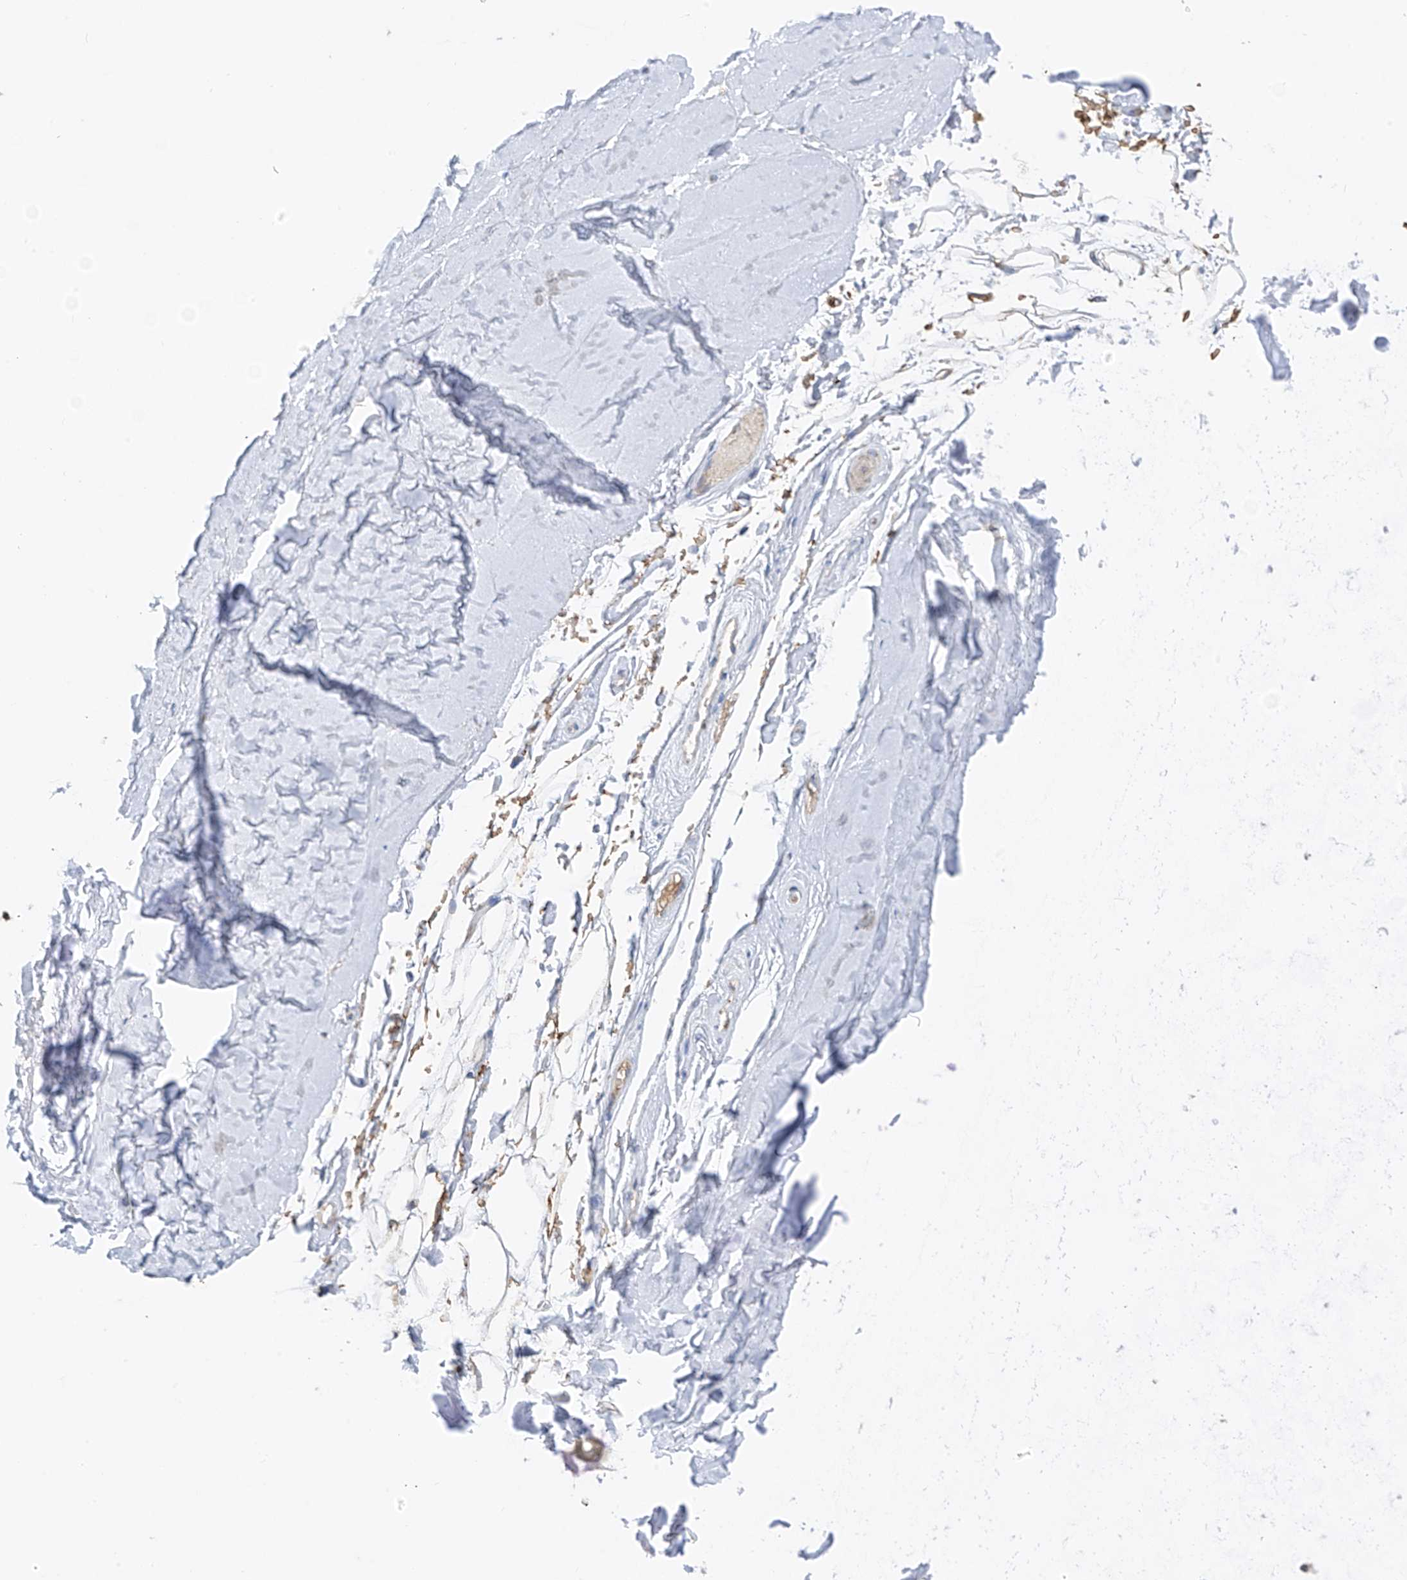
{"staining": {"intensity": "negative", "quantity": "none", "location": "none"}, "tissue": "adipose tissue", "cell_type": "Adipocytes", "image_type": "normal", "snomed": [{"axis": "morphology", "description": "Normal tissue, NOS"}, {"axis": "morphology", "description": "Basal cell carcinoma"}, {"axis": "topography", "description": "Skin"}], "caption": "Image shows no protein staining in adipocytes of benign adipose tissue.", "gene": "EOMES", "patient": {"sex": "female", "age": 89}}